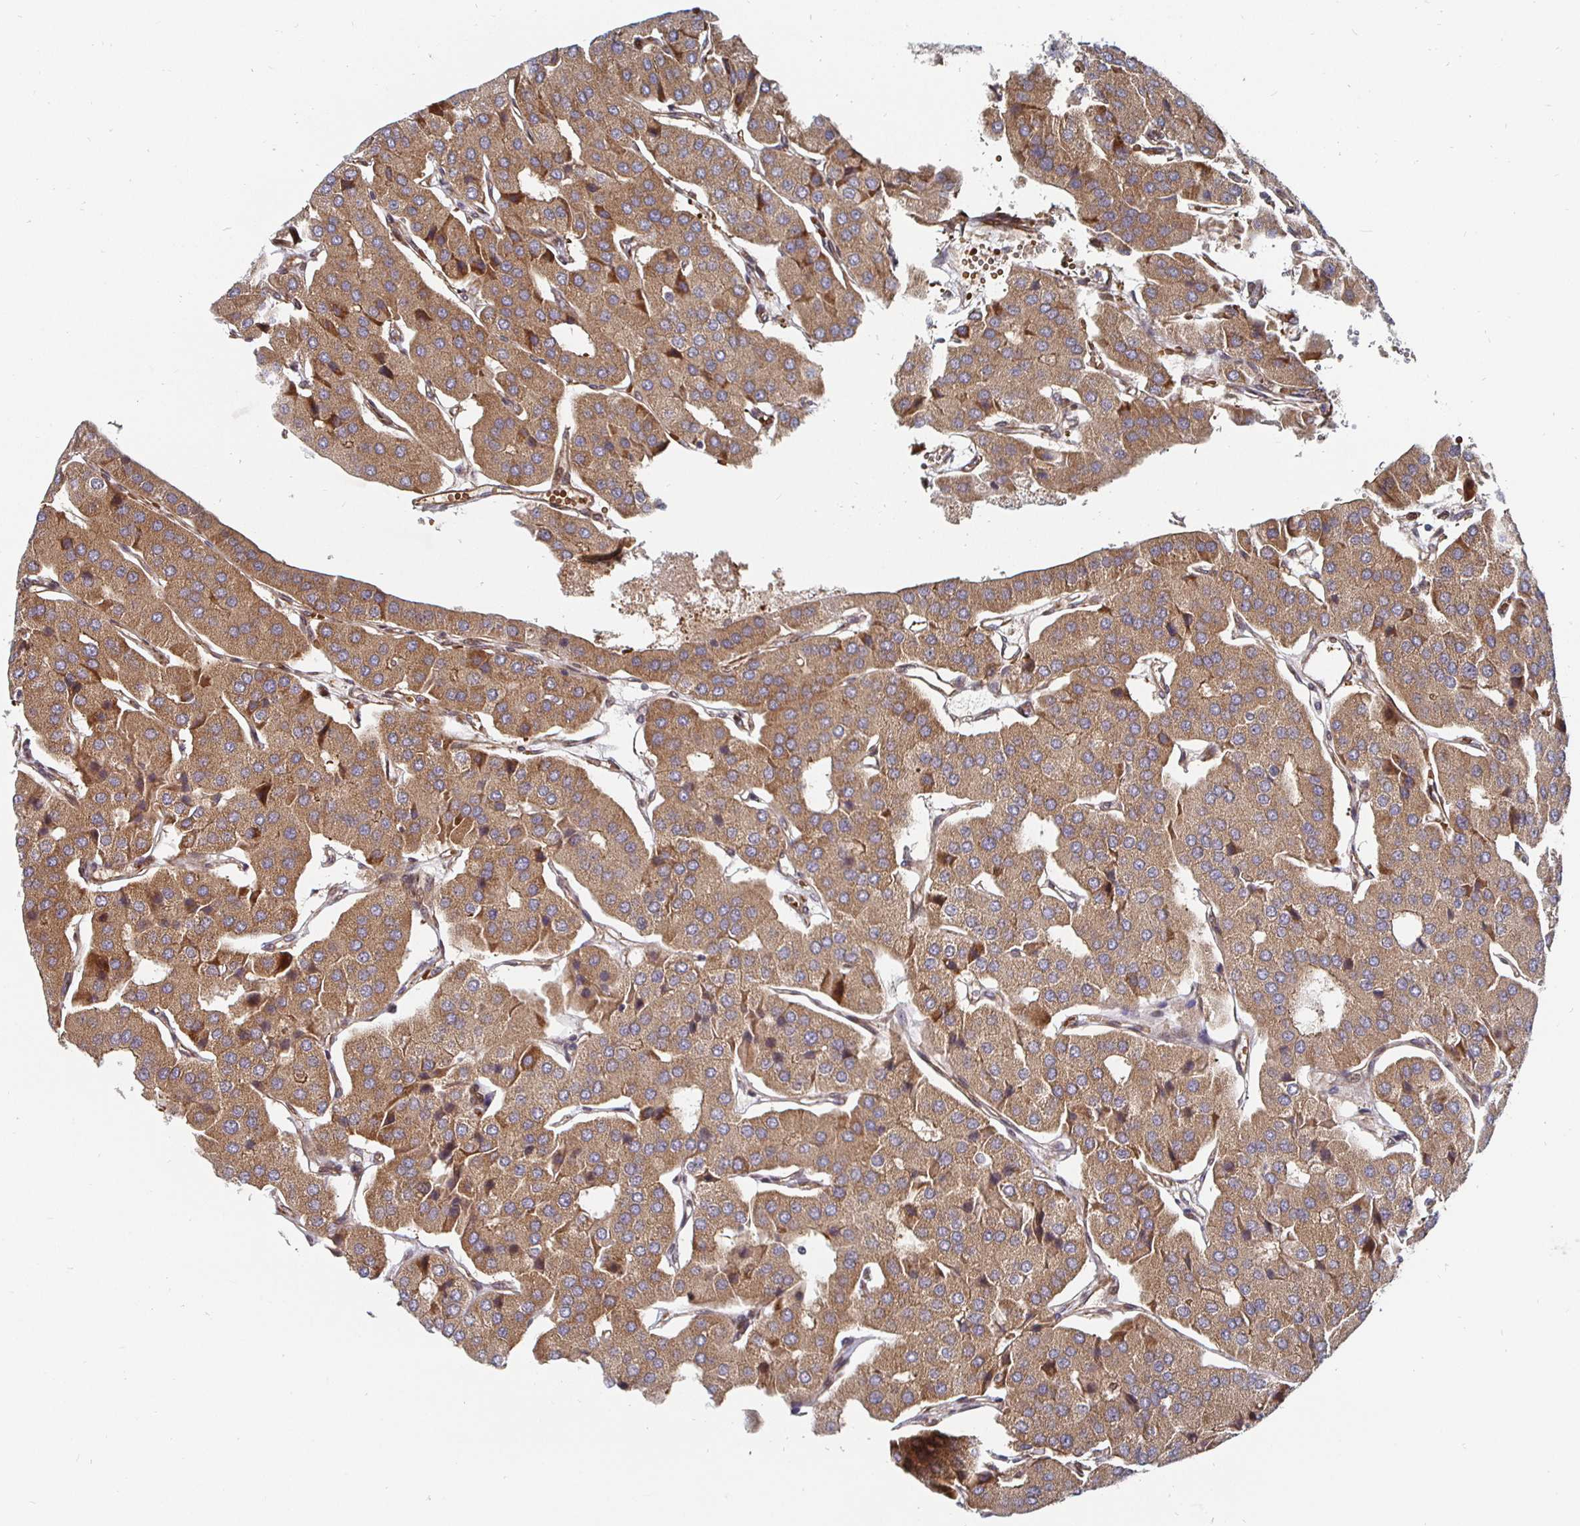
{"staining": {"intensity": "moderate", "quantity": ">75%", "location": "cytoplasmic/membranous"}, "tissue": "parathyroid gland", "cell_type": "Glandular cells", "image_type": "normal", "snomed": [{"axis": "morphology", "description": "Normal tissue, NOS"}, {"axis": "morphology", "description": "Adenoma, NOS"}, {"axis": "topography", "description": "Parathyroid gland"}], "caption": "This image shows benign parathyroid gland stained with IHC to label a protein in brown. The cytoplasmic/membranous of glandular cells show moderate positivity for the protein. Nuclei are counter-stained blue.", "gene": "TBKBP1", "patient": {"sex": "female", "age": 86}}